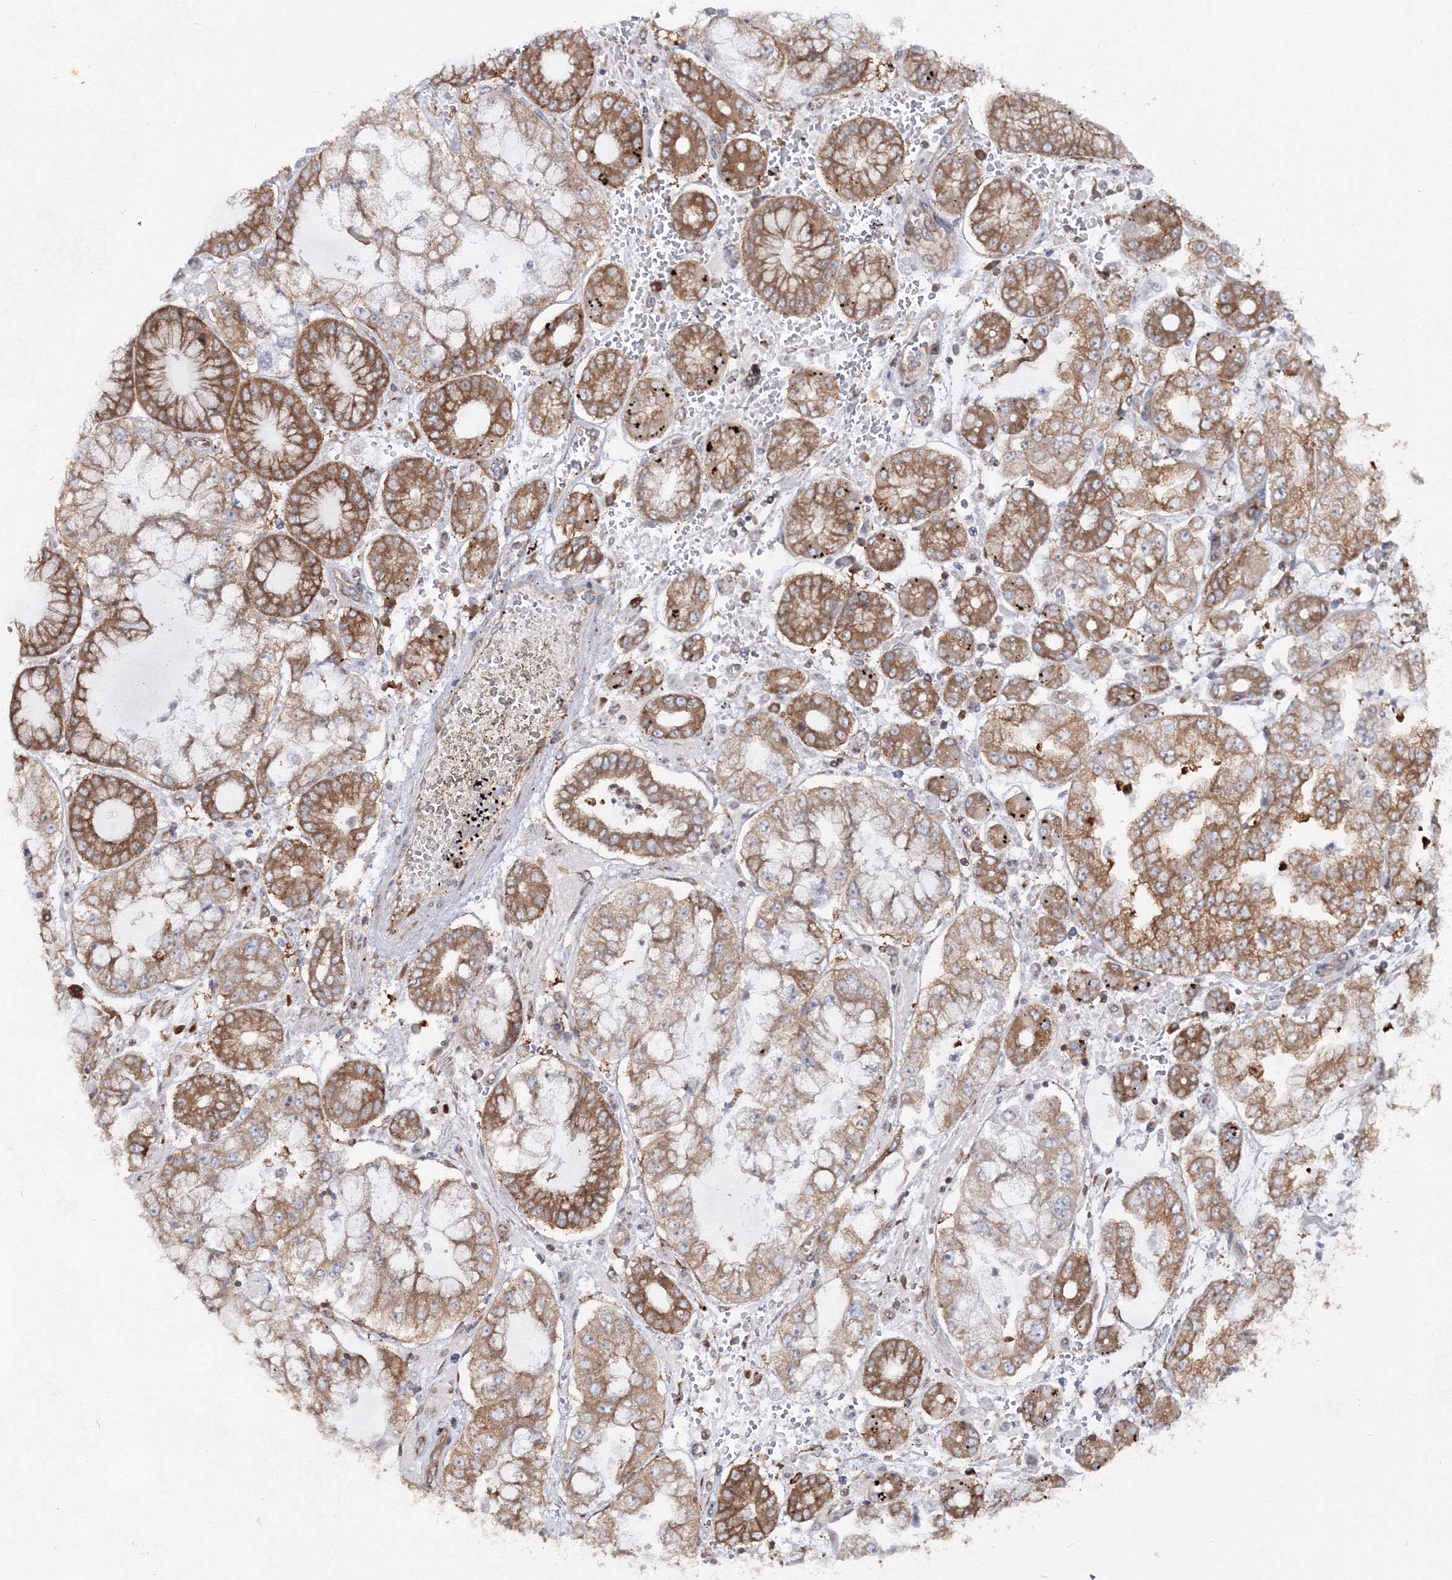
{"staining": {"intensity": "moderate", "quantity": ">75%", "location": "cytoplasmic/membranous"}, "tissue": "stomach cancer", "cell_type": "Tumor cells", "image_type": "cancer", "snomed": [{"axis": "morphology", "description": "Adenocarcinoma, NOS"}, {"axis": "topography", "description": "Stomach"}], "caption": "A histopathology image of human stomach cancer stained for a protein demonstrates moderate cytoplasmic/membranous brown staining in tumor cells.", "gene": "HARS1", "patient": {"sex": "male", "age": 76}}